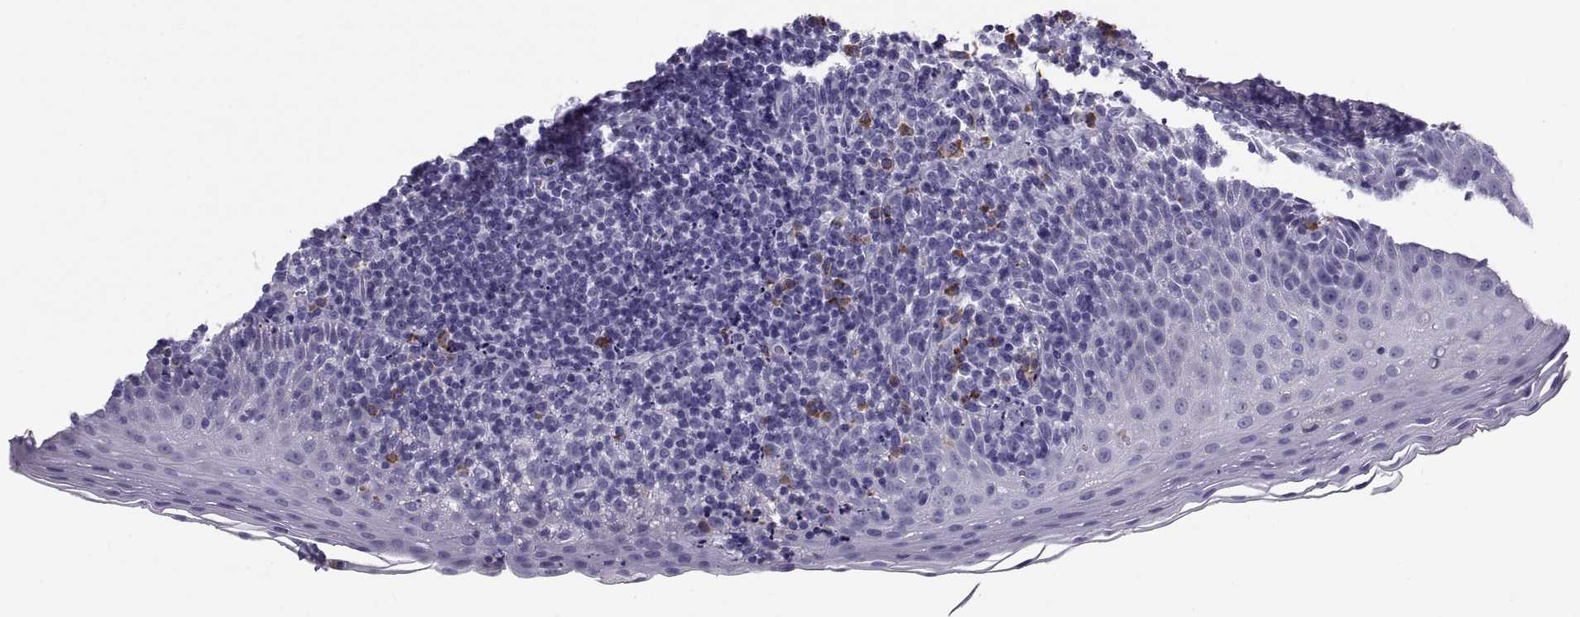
{"staining": {"intensity": "negative", "quantity": "none", "location": "none"}, "tissue": "tonsil", "cell_type": "Germinal center cells", "image_type": "normal", "snomed": [{"axis": "morphology", "description": "Normal tissue, NOS"}, {"axis": "morphology", "description": "Inflammation, NOS"}, {"axis": "topography", "description": "Tonsil"}], "caption": "The immunohistochemistry (IHC) image has no significant staining in germinal center cells of tonsil. (DAB (3,3'-diaminobenzidine) immunohistochemistry with hematoxylin counter stain).", "gene": "CT47A10", "patient": {"sex": "female", "age": 31}}